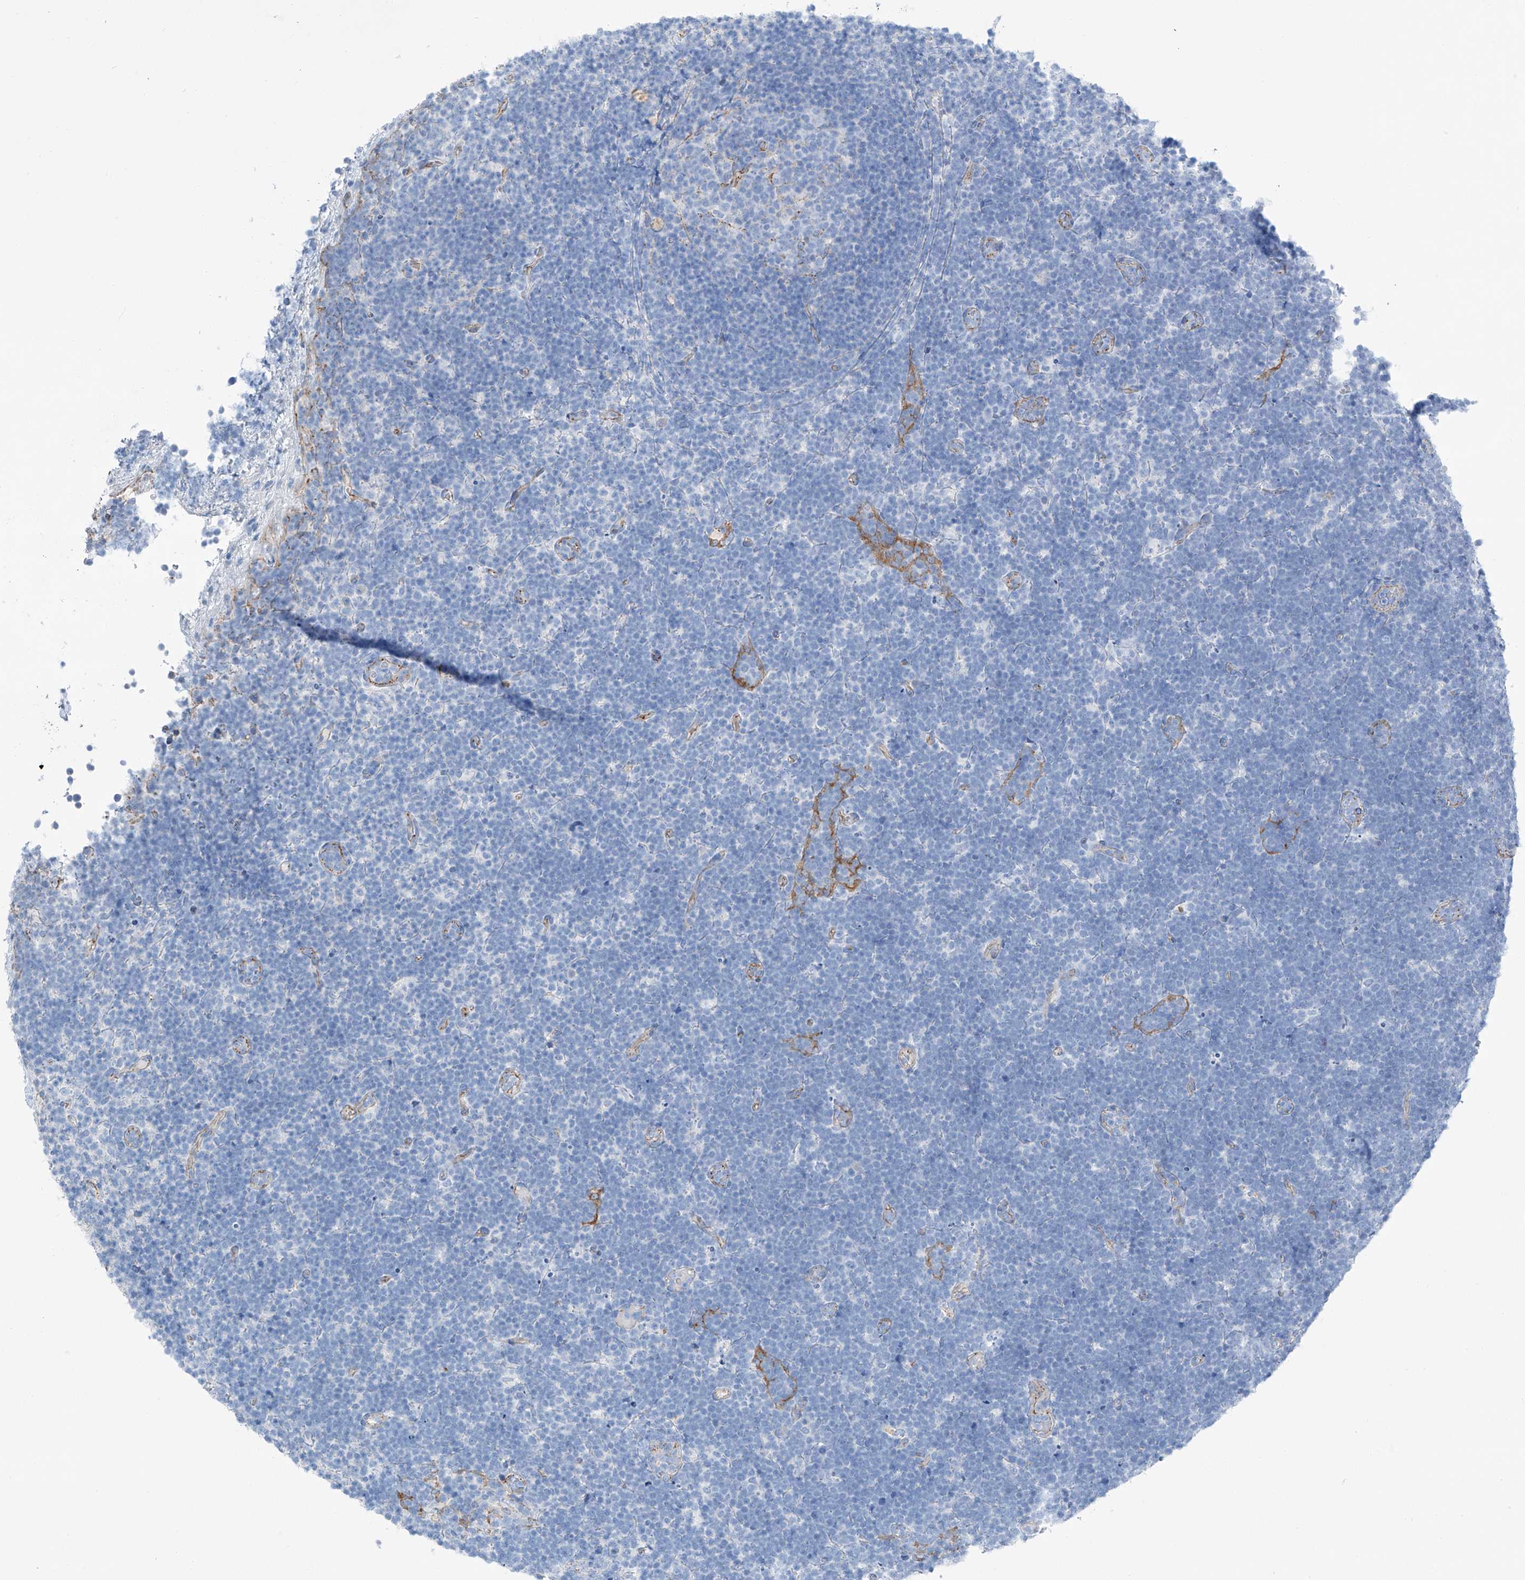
{"staining": {"intensity": "negative", "quantity": "none", "location": "none"}, "tissue": "lymphoma", "cell_type": "Tumor cells", "image_type": "cancer", "snomed": [{"axis": "morphology", "description": "Malignant lymphoma, non-Hodgkin's type, High grade"}, {"axis": "topography", "description": "Lymph node"}], "caption": "There is no significant staining in tumor cells of lymphoma.", "gene": "MAGI1", "patient": {"sex": "male", "age": 13}}